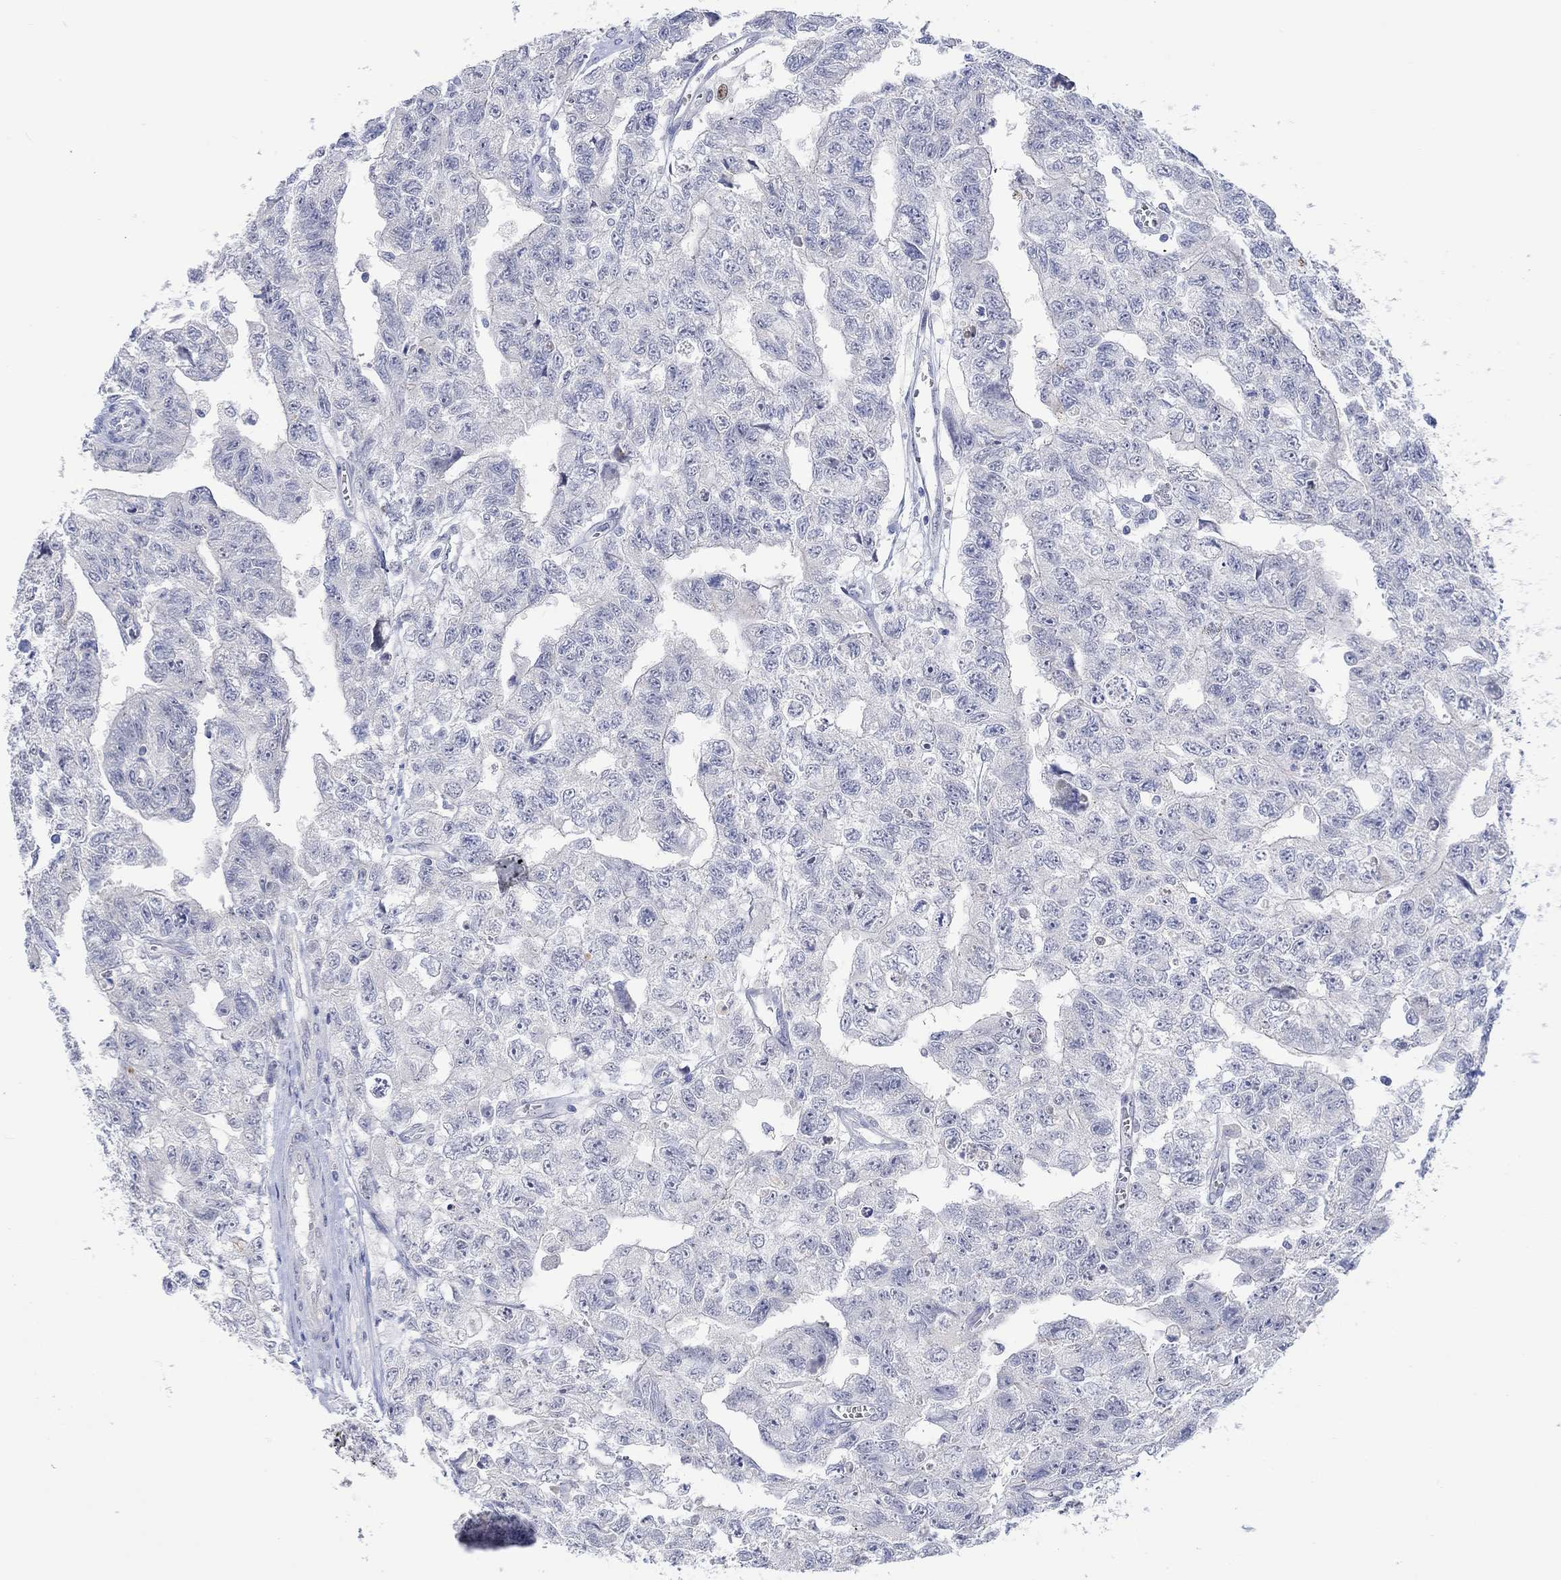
{"staining": {"intensity": "negative", "quantity": "none", "location": "none"}, "tissue": "testis cancer", "cell_type": "Tumor cells", "image_type": "cancer", "snomed": [{"axis": "morphology", "description": "Carcinoma, Embryonal, NOS"}, {"axis": "topography", "description": "Testis"}], "caption": "A high-resolution histopathology image shows immunohistochemistry staining of testis cancer (embryonal carcinoma), which shows no significant positivity in tumor cells.", "gene": "DLK1", "patient": {"sex": "male", "age": 24}}